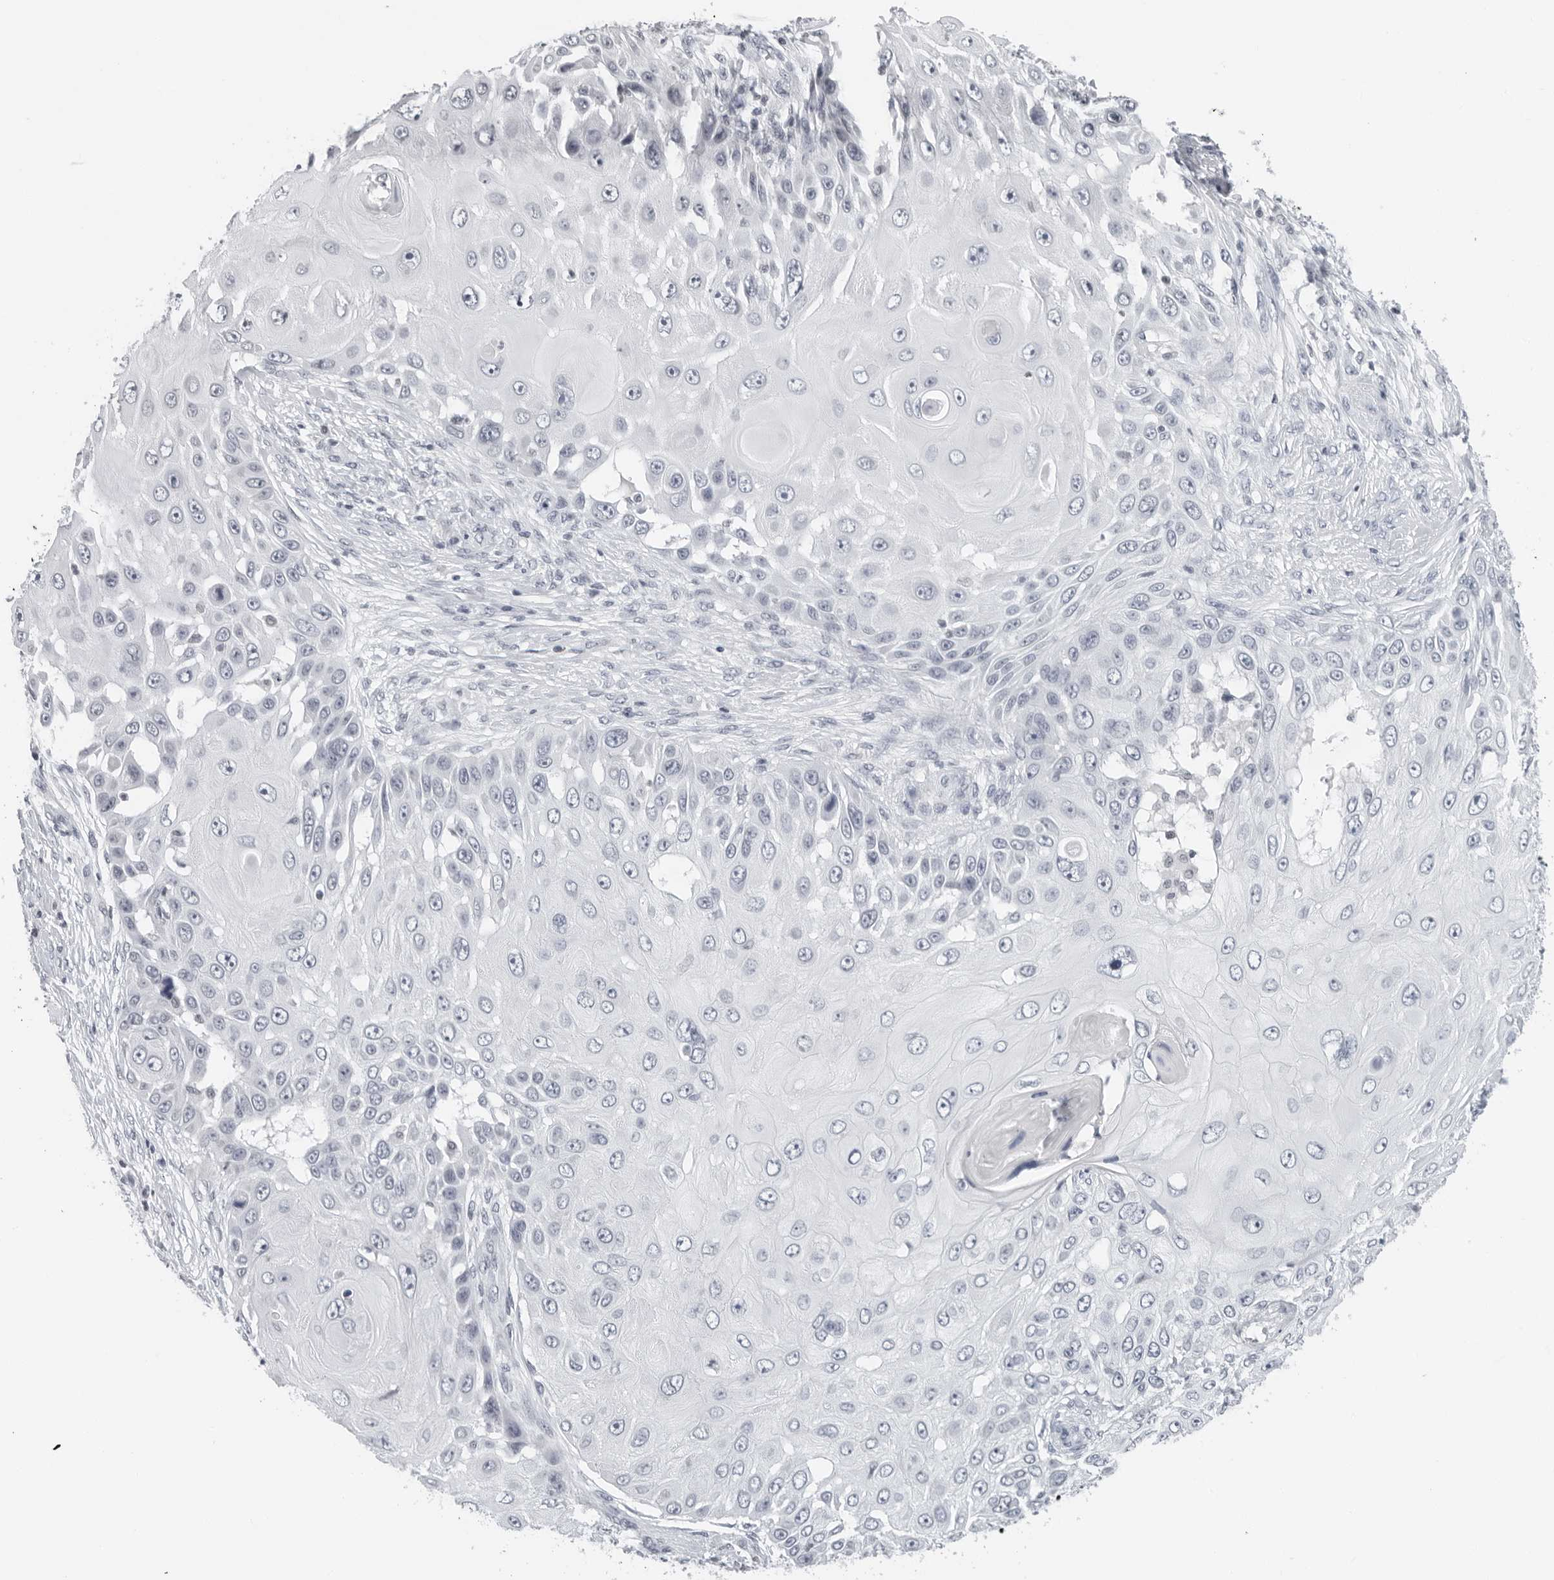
{"staining": {"intensity": "negative", "quantity": "none", "location": "none"}, "tissue": "skin cancer", "cell_type": "Tumor cells", "image_type": "cancer", "snomed": [{"axis": "morphology", "description": "Squamous cell carcinoma, NOS"}, {"axis": "topography", "description": "Skin"}], "caption": "The micrograph shows no significant expression in tumor cells of skin squamous cell carcinoma.", "gene": "FLG2", "patient": {"sex": "female", "age": 44}}